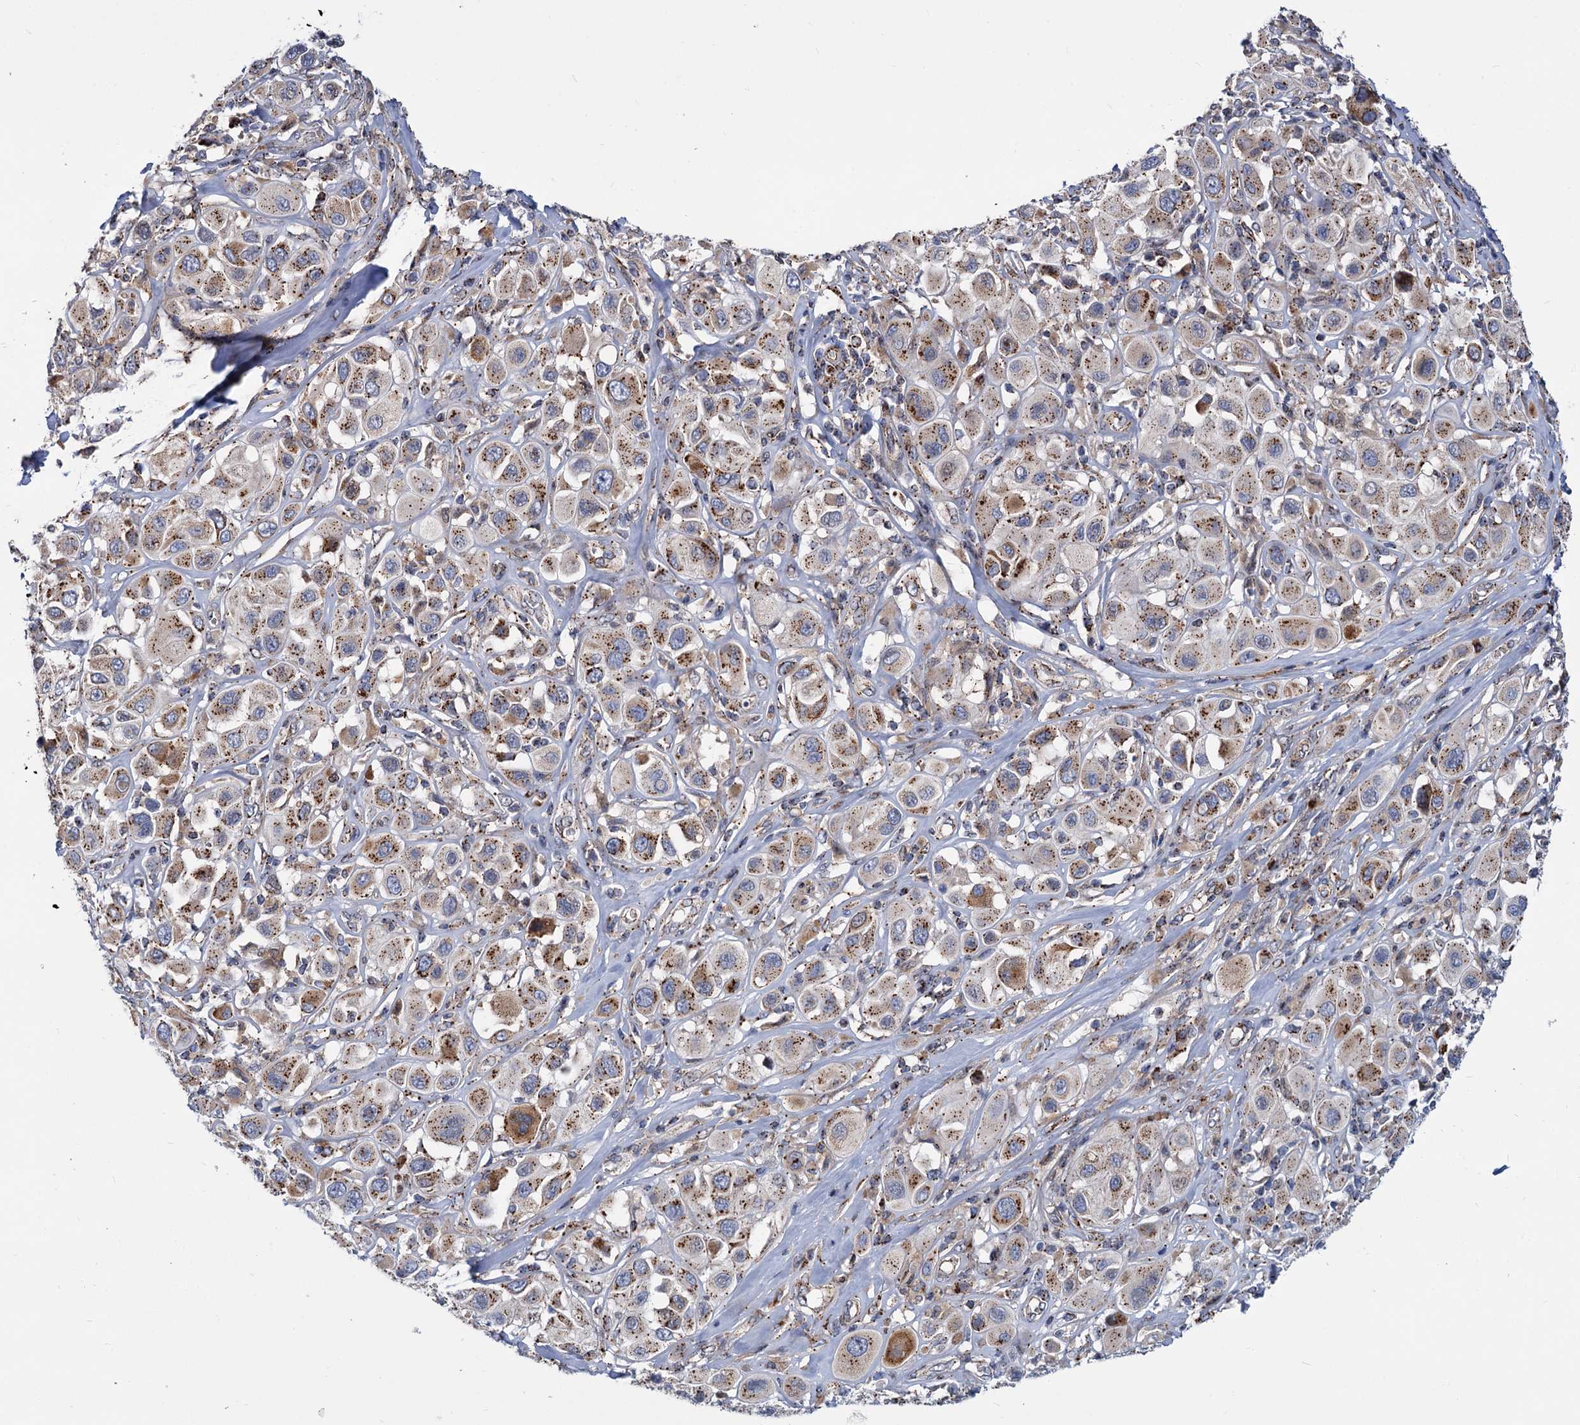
{"staining": {"intensity": "moderate", "quantity": ">75%", "location": "cytoplasmic/membranous"}, "tissue": "melanoma", "cell_type": "Tumor cells", "image_type": "cancer", "snomed": [{"axis": "morphology", "description": "Malignant melanoma, Metastatic site"}, {"axis": "topography", "description": "Skin"}], "caption": "Human malignant melanoma (metastatic site) stained with a brown dye shows moderate cytoplasmic/membranous positive positivity in about >75% of tumor cells.", "gene": "SUPT20H", "patient": {"sex": "male", "age": 41}}